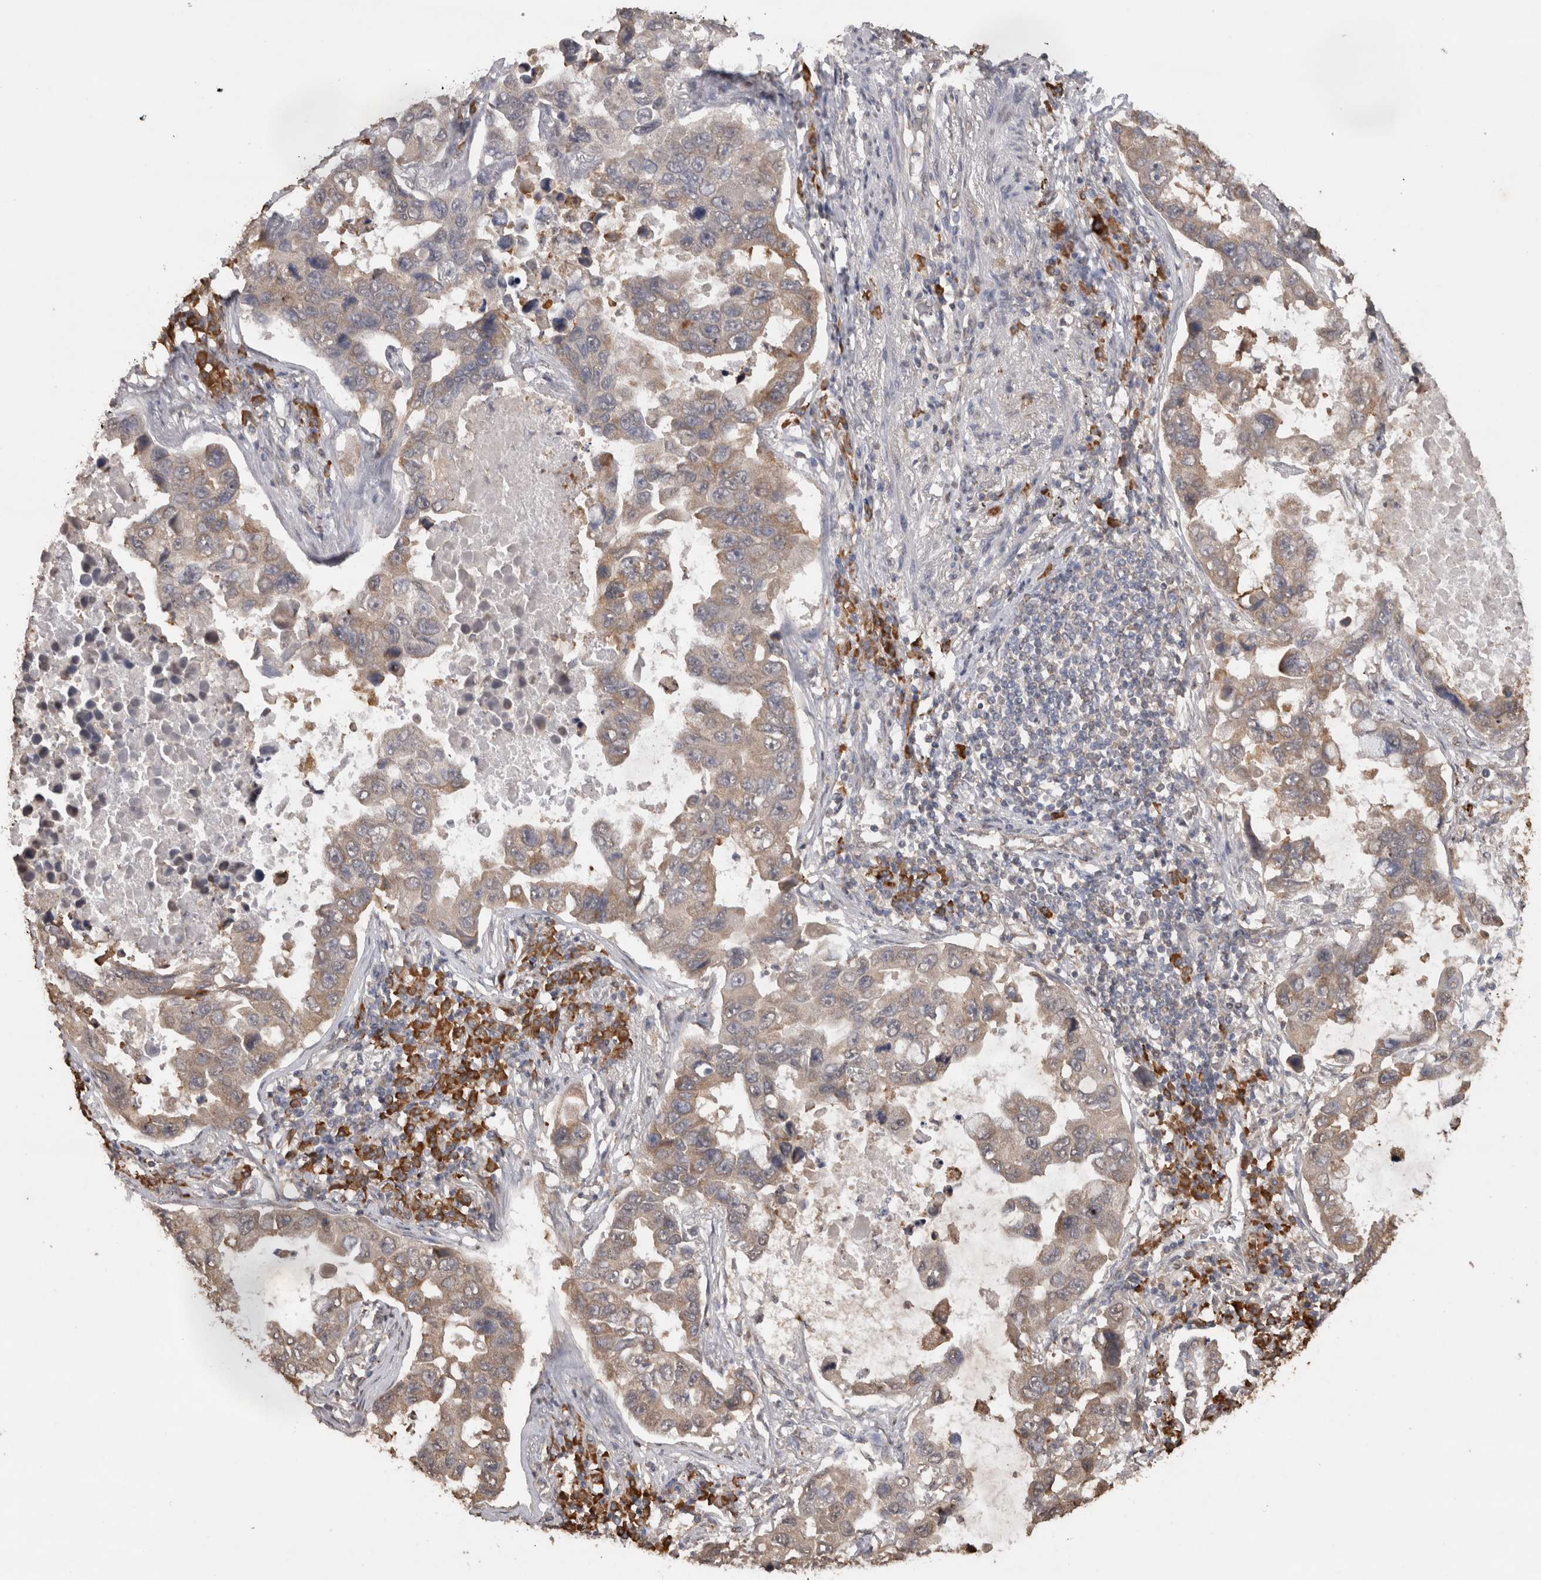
{"staining": {"intensity": "moderate", "quantity": ">75%", "location": "cytoplasmic/membranous"}, "tissue": "lung cancer", "cell_type": "Tumor cells", "image_type": "cancer", "snomed": [{"axis": "morphology", "description": "Adenocarcinoma, NOS"}, {"axis": "topography", "description": "Lung"}], "caption": "This histopathology image displays IHC staining of adenocarcinoma (lung), with medium moderate cytoplasmic/membranous positivity in about >75% of tumor cells.", "gene": "CRELD2", "patient": {"sex": "male", "age": 64}}